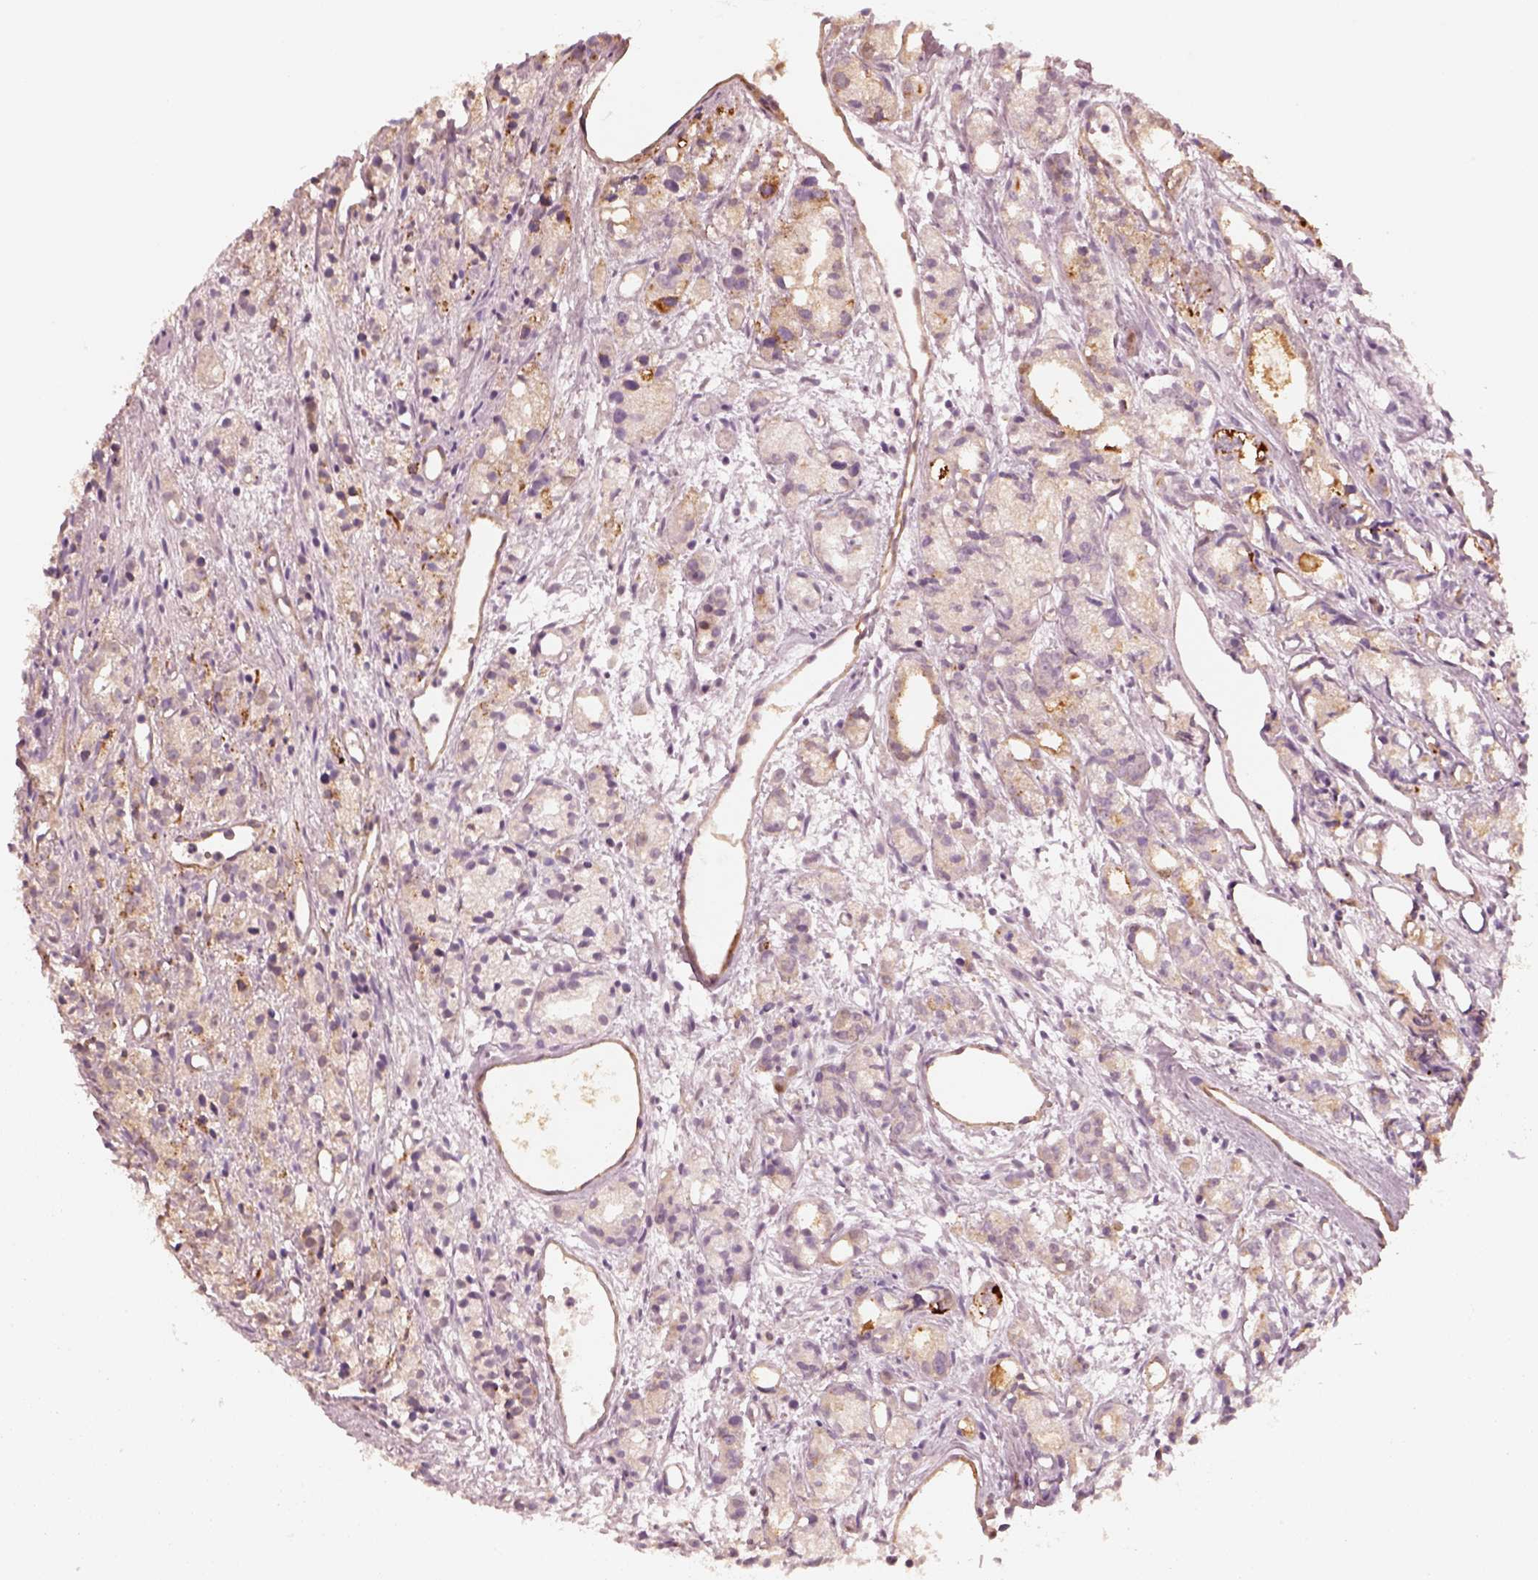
{"staining": {"intensity": "weak", "quantity": ">75%", "location": "cytoplasmic/membranous"}, "tissue": "prostate cancer", "cell_type": "Tumor cells", "image_type": "cancer", "snomed": [{"axis": "morphology", "description": "Adenocarcinoma, Medium grade"}, {"axis": "topography", "description": "Prostate"}], "caption": "Immunohistochemical staining of prostate medium-grade adenocarcinoma exhibits low levels of weak cytoplasmic/membranous protein positivity in approximately >75% of tumor cells.", "gene": "CRYM", "patient": {"sex": "male", "age": 74}}